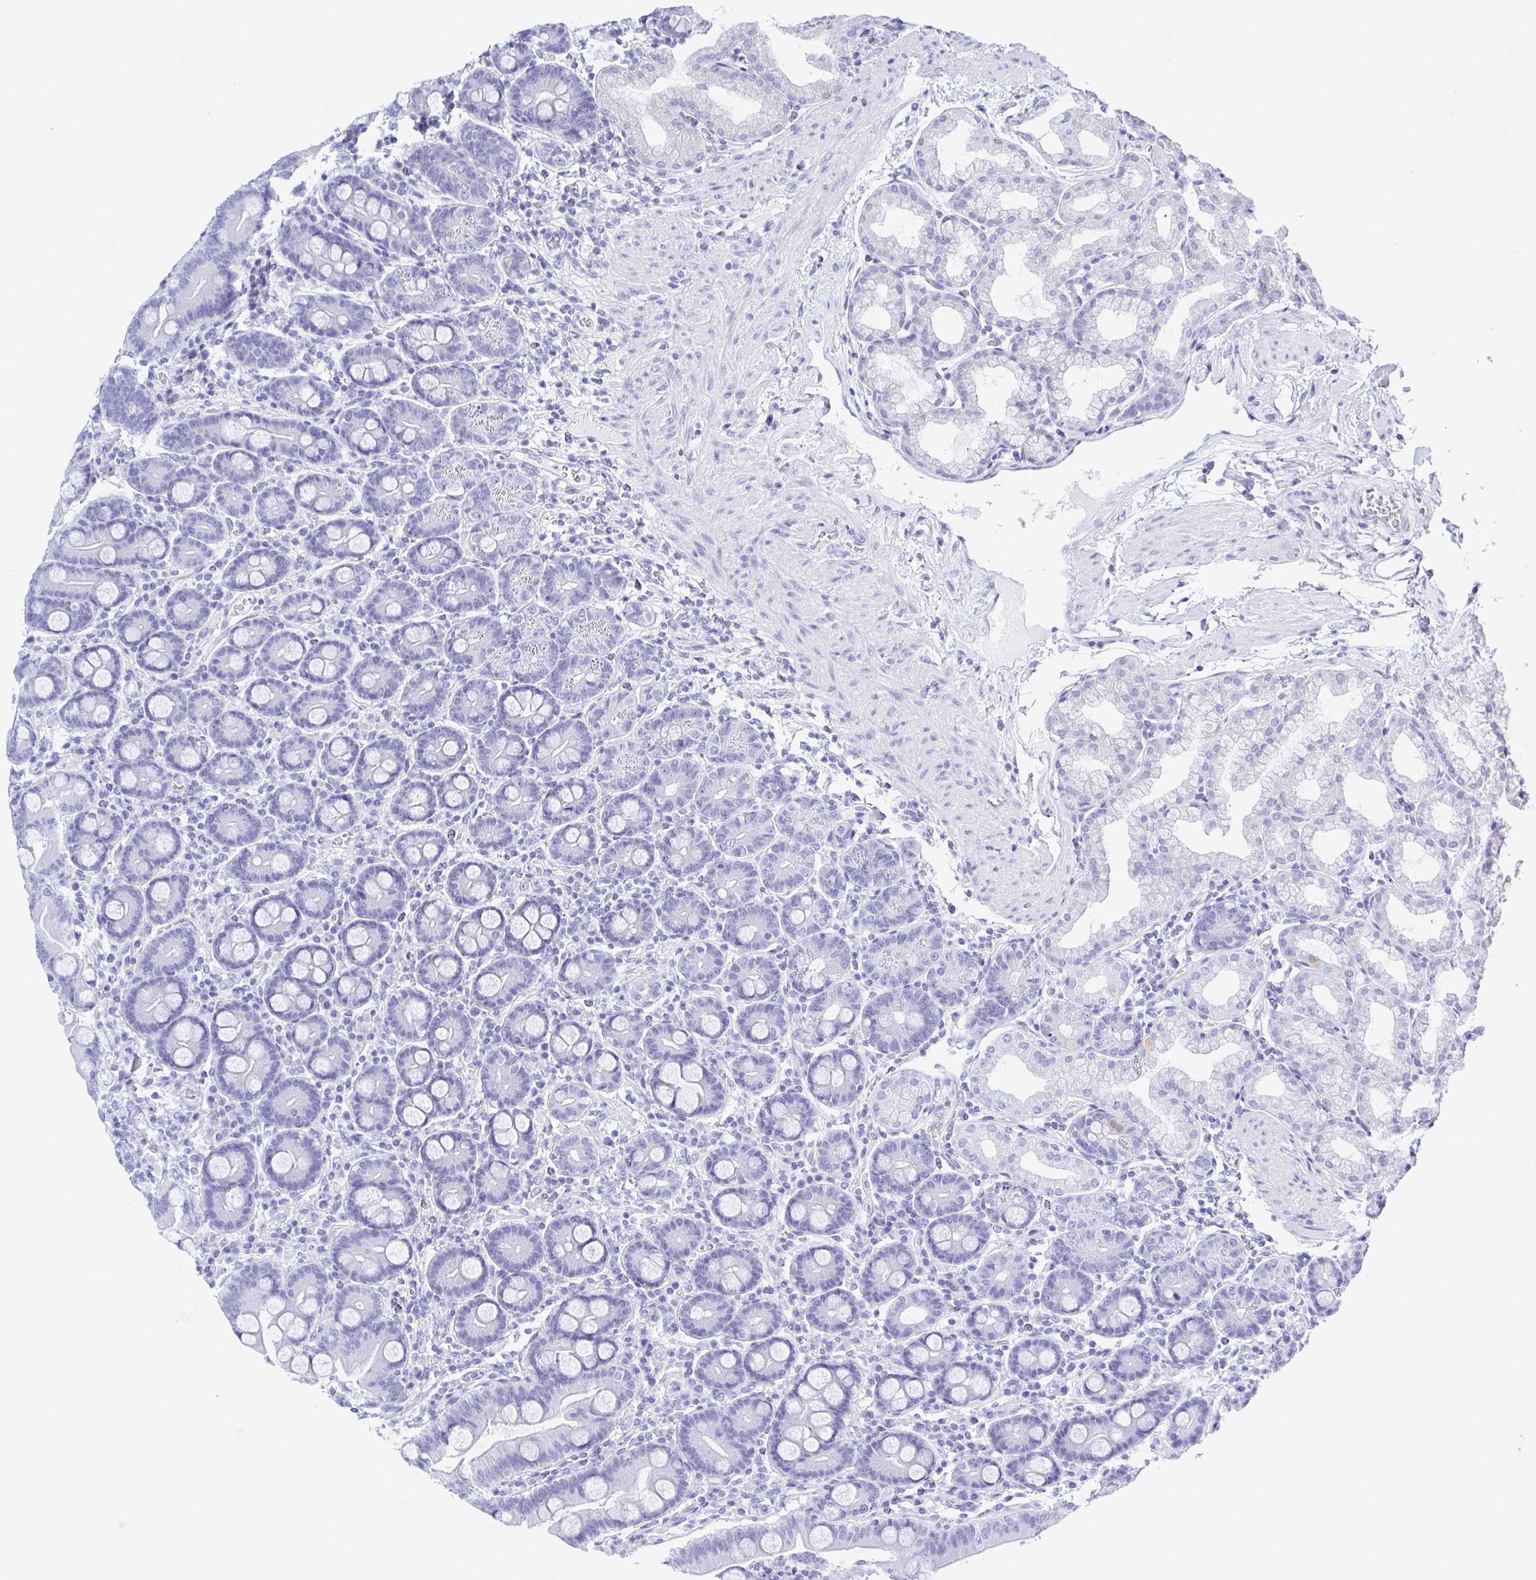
{"staining": {"intensity": "negative", "quantity": "none", "location": "none"}, "tissue": "duodenum", "cell_type": "Glandular cells", "image_type": "normal", "snomed": [{"axis": "morphology", "description": "Normal tissue, NOS"}, {"axis": "topography", "description": "Duodenum"}], "caption": "The IHC micrograph has no significant positivity in glandular cells of duodenum. The staining was performed using DAB to visualize the protein expression in brown, while the nuclei were stained in blue with hematoxylin (Magnification: 20x).", "gene": "FRMD3", "patient": {"sex": "male", "age": 59}}